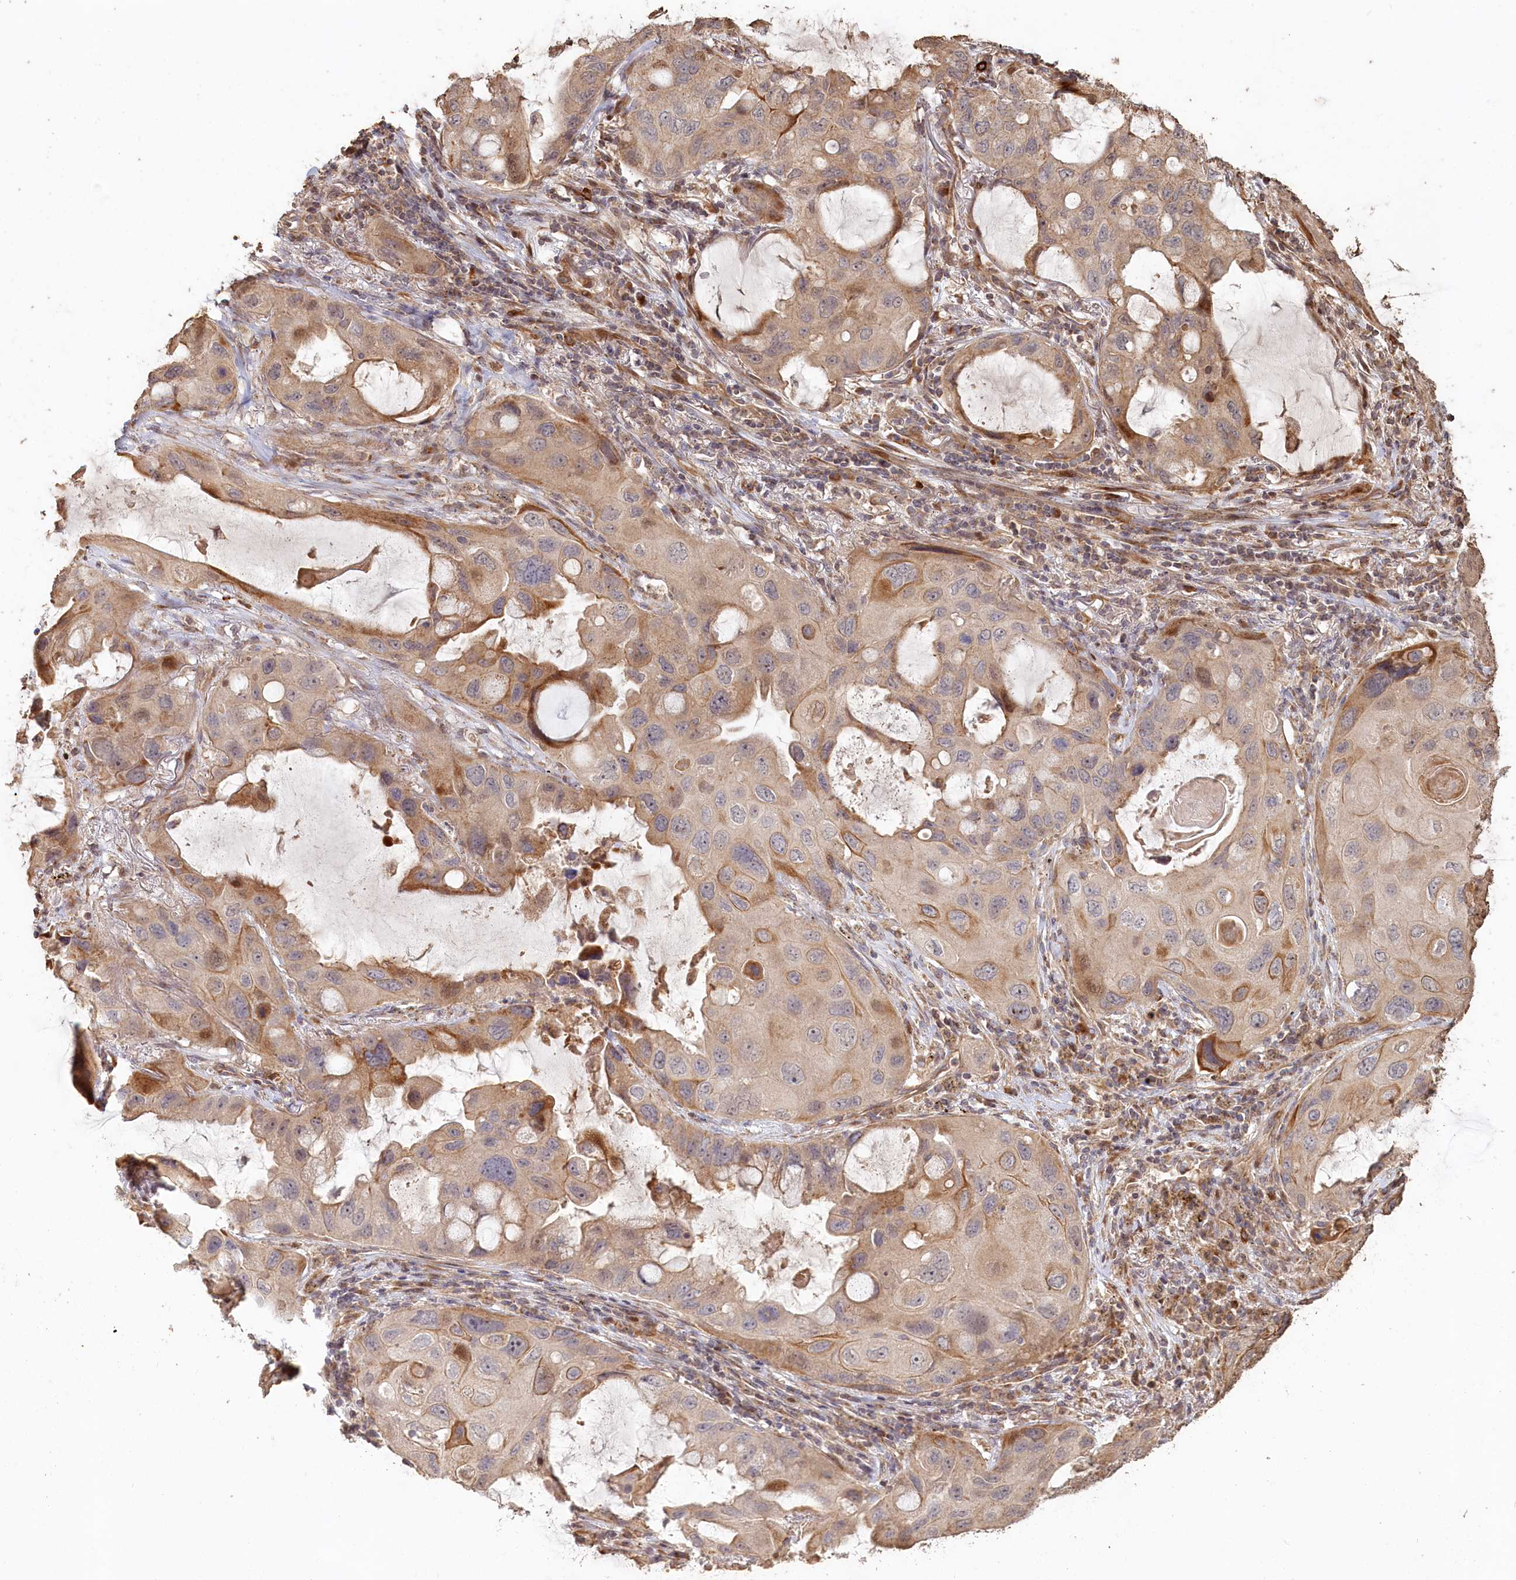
{"staining": {"intensity": "moderate", "quantity": "<25%", "location": "cytoplasmic/membranous"}, "tissue": "lung cancer", "cell_type": "Tumor cells", "image_type": "cancer", "snomed": [{"axis": "morphology", "description": "Squamous cell carcinoma, NOS"}, {"axis": "topography", "description": "Lung"}], "caption": "The image displays immunohistochemical staining of squamous cell carcinoma (lung). There is moderate cytoplasmic/membranous staining is present in approximately <25% of tumor cells. (DAB IHC with brightfield microscopy, high magnification).", "gene": "HAL", "patient": {"sex": "female", "age": 73}}